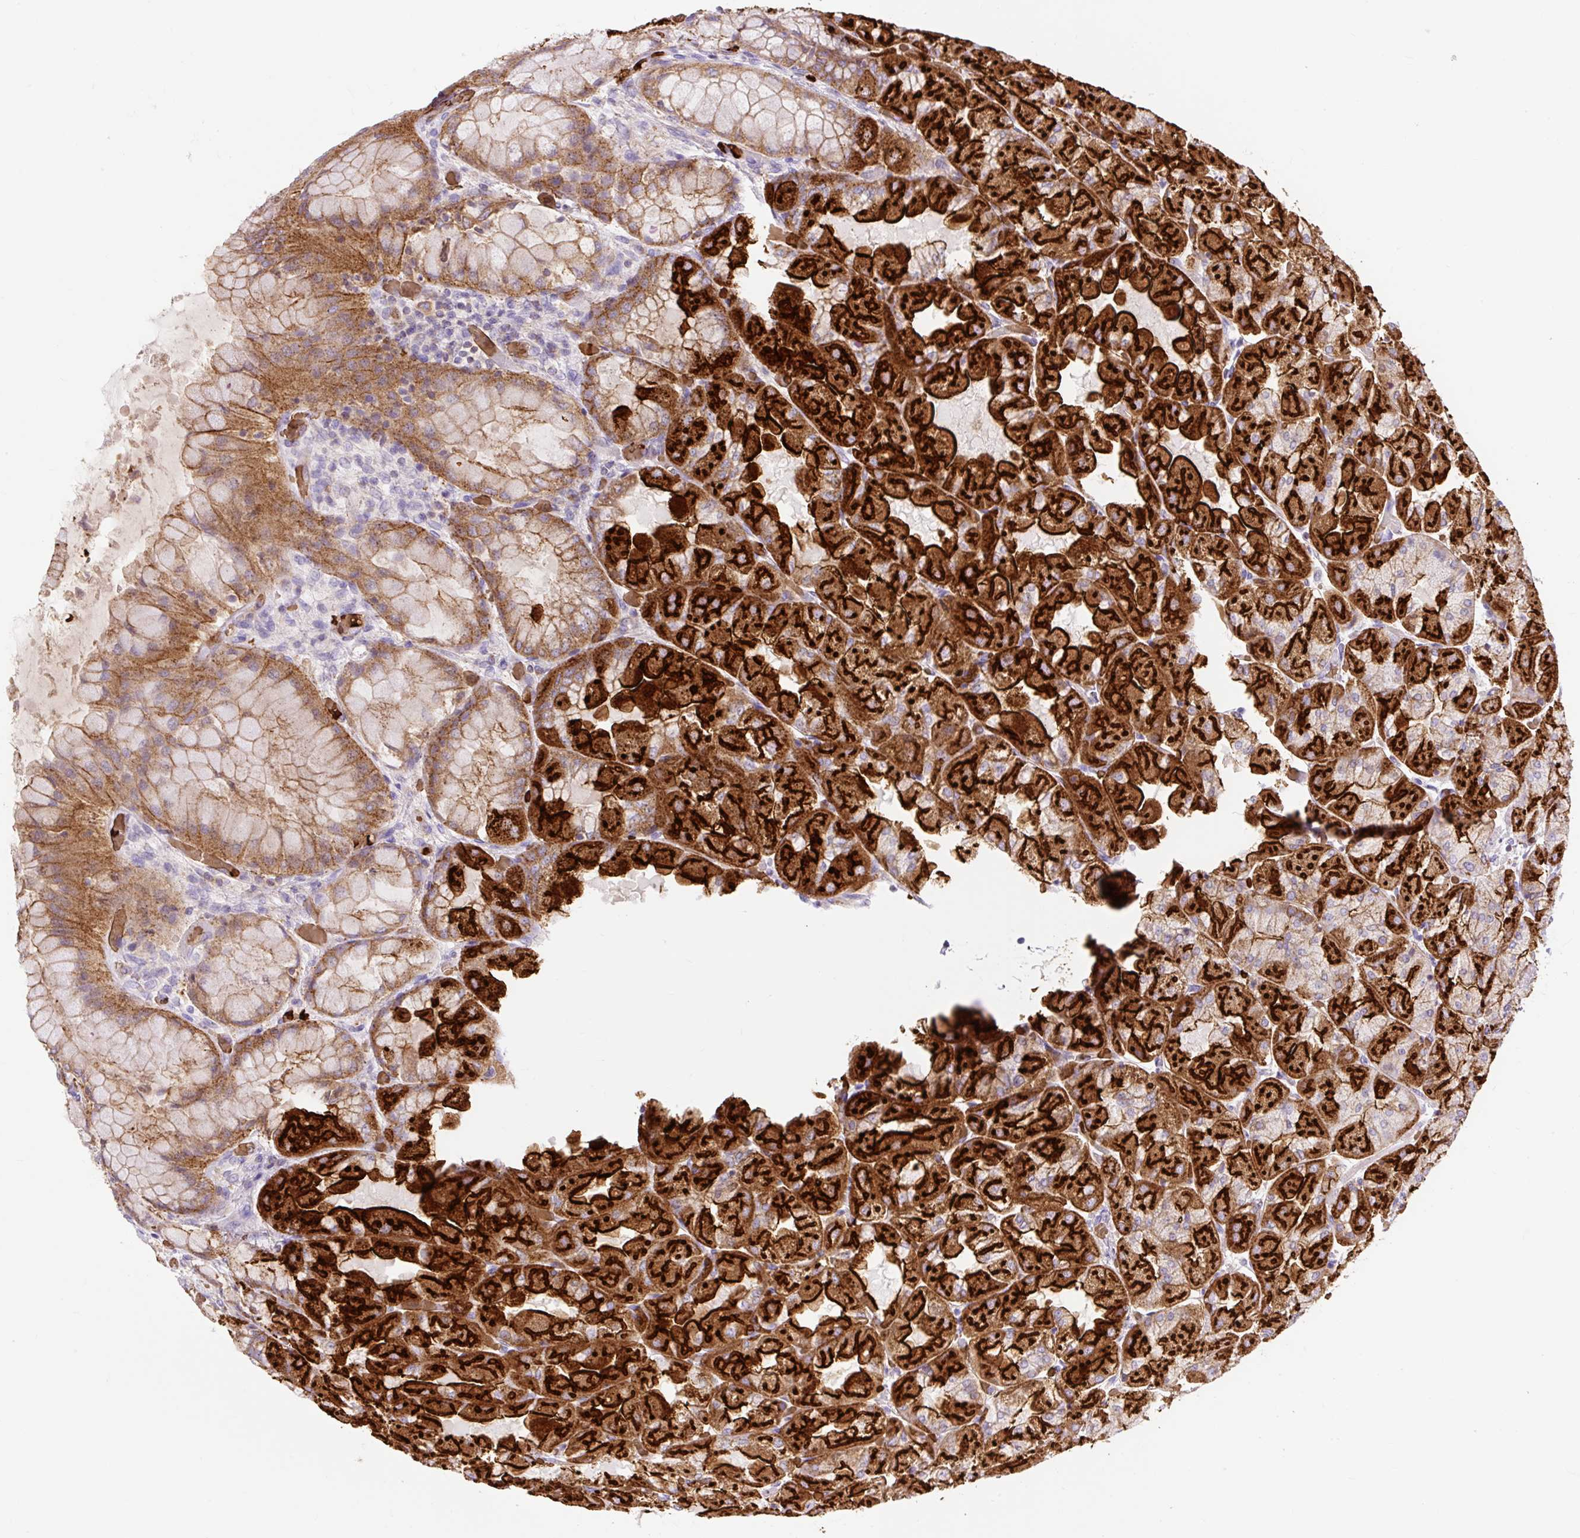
{"staining": {"intensity": "strong", "quantity": ">75%", "location": "cytoplasmic/membranous"}, "tissue": "stomach", "cell_type": "Glandular cells", "image_type": "normal", "snomed": [{"axis": "morphology", "description": "Normal tissue, NOS"}, {"axis": "topography", "description": "Stomach"}], "caption": "The image demonstrates immunohistochemical staining of unremarkable stomach. There is strong cytoplasmic/membranous staining is seen in approximately >75% of glandular cells. (IHC, brightfield microscopy, high magnification).", "gene": "HIP1R", "patient": {"sex": "female", "age": 61}}